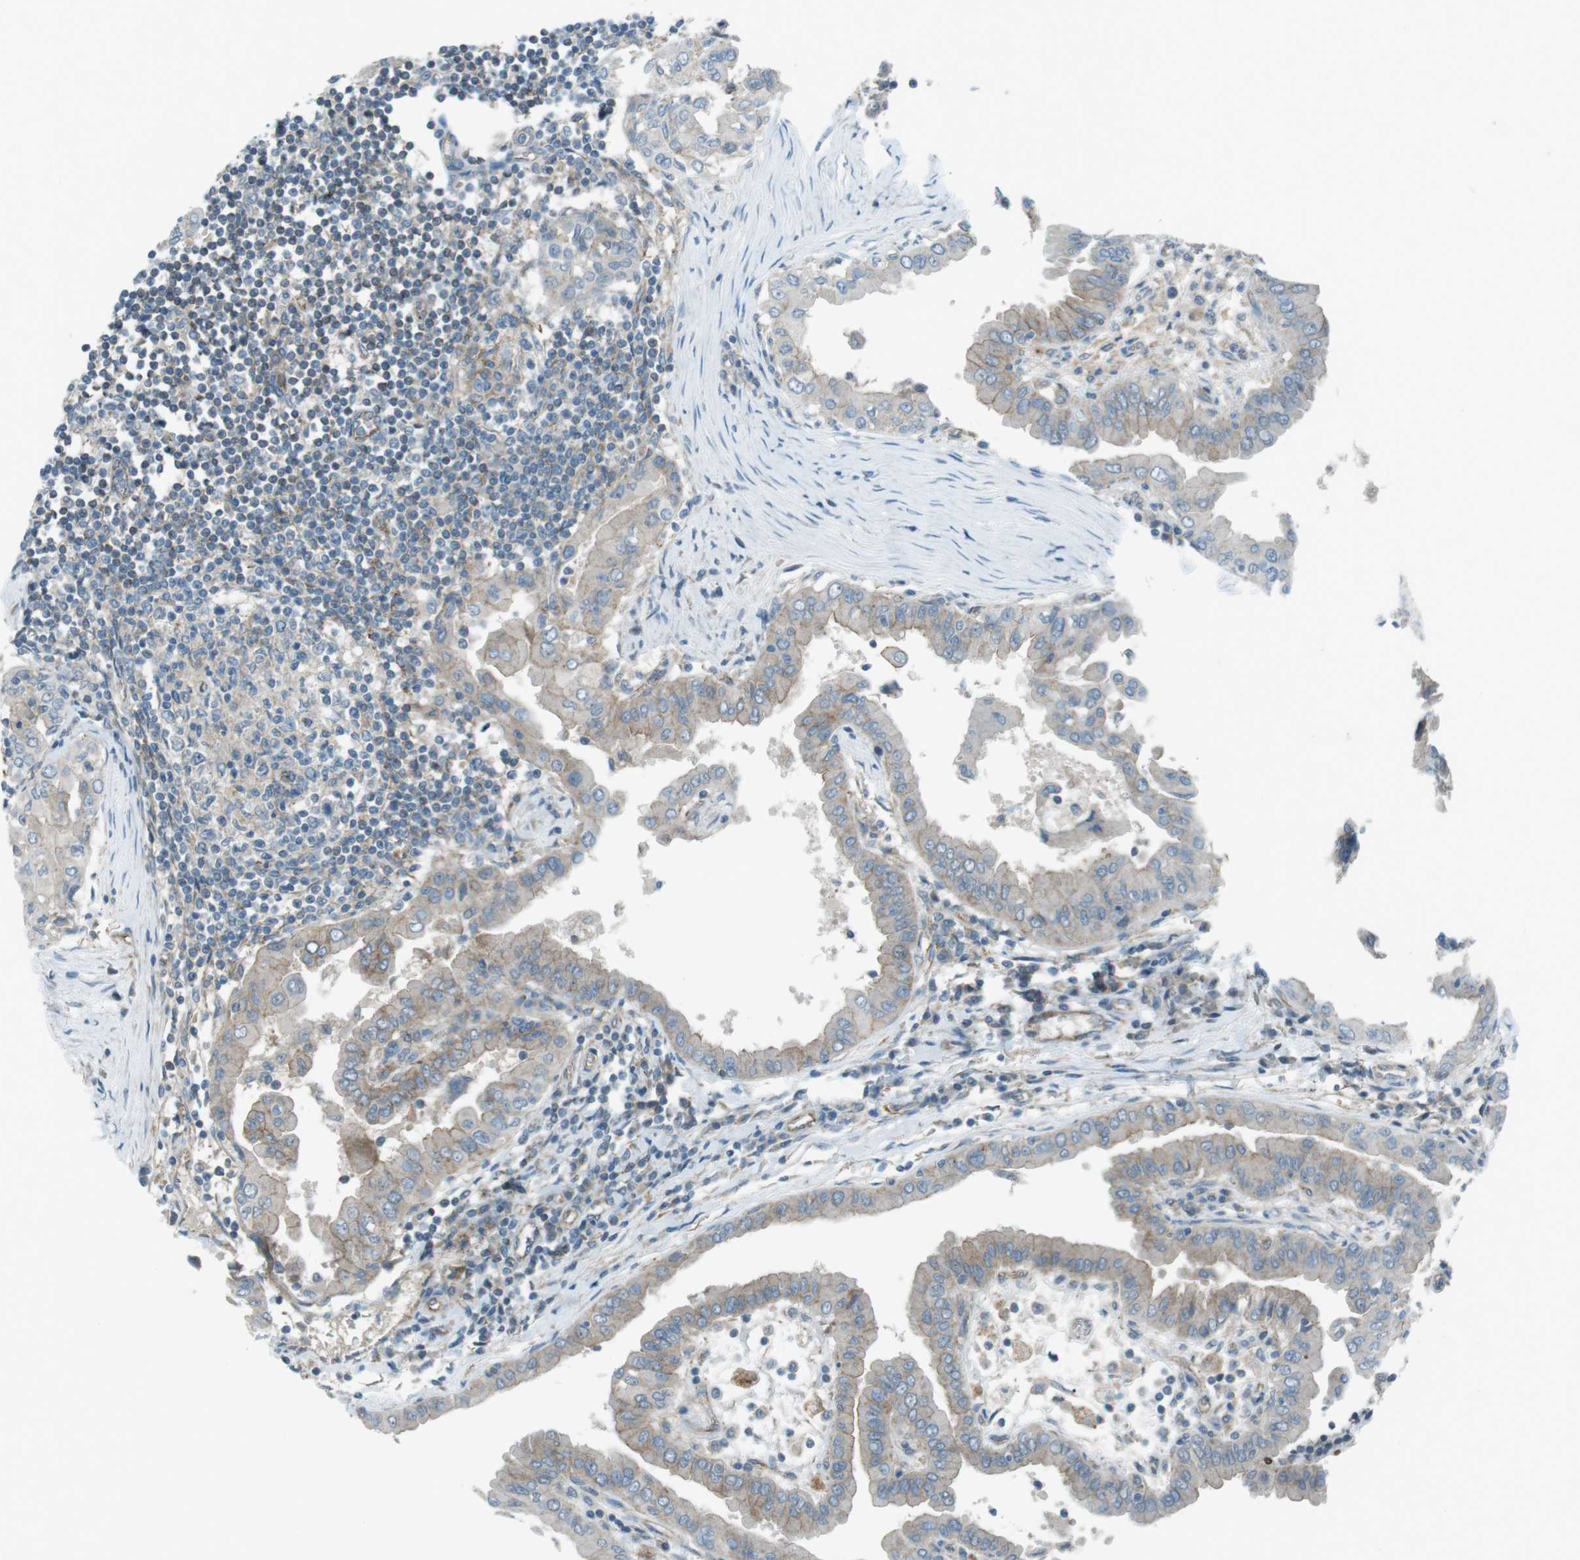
{"staining": {"intensity": "weak", "quantity": "25%-75%", "location": "cytoplasmic/membranous"}, "tissue": "thyroid cancer", "cell_type": "Tumor cells", "image_type": "cancer", "snomed": [{"axis": "morphology", "description": "Papillary adenocarcinoma, NOS"}, {"axis": "topography", "description": "Thyroid gland"}], "caption": "High-power microscopy captured an immunohistochemistry histopathology image of thyroid papillary adenocarcinoma, revealing weak cytoplasmic/membranous expression in about 25%-75% of tumor cells.", "gene": "SPTA1", "patient": {"sex": "male", "age": 33}}